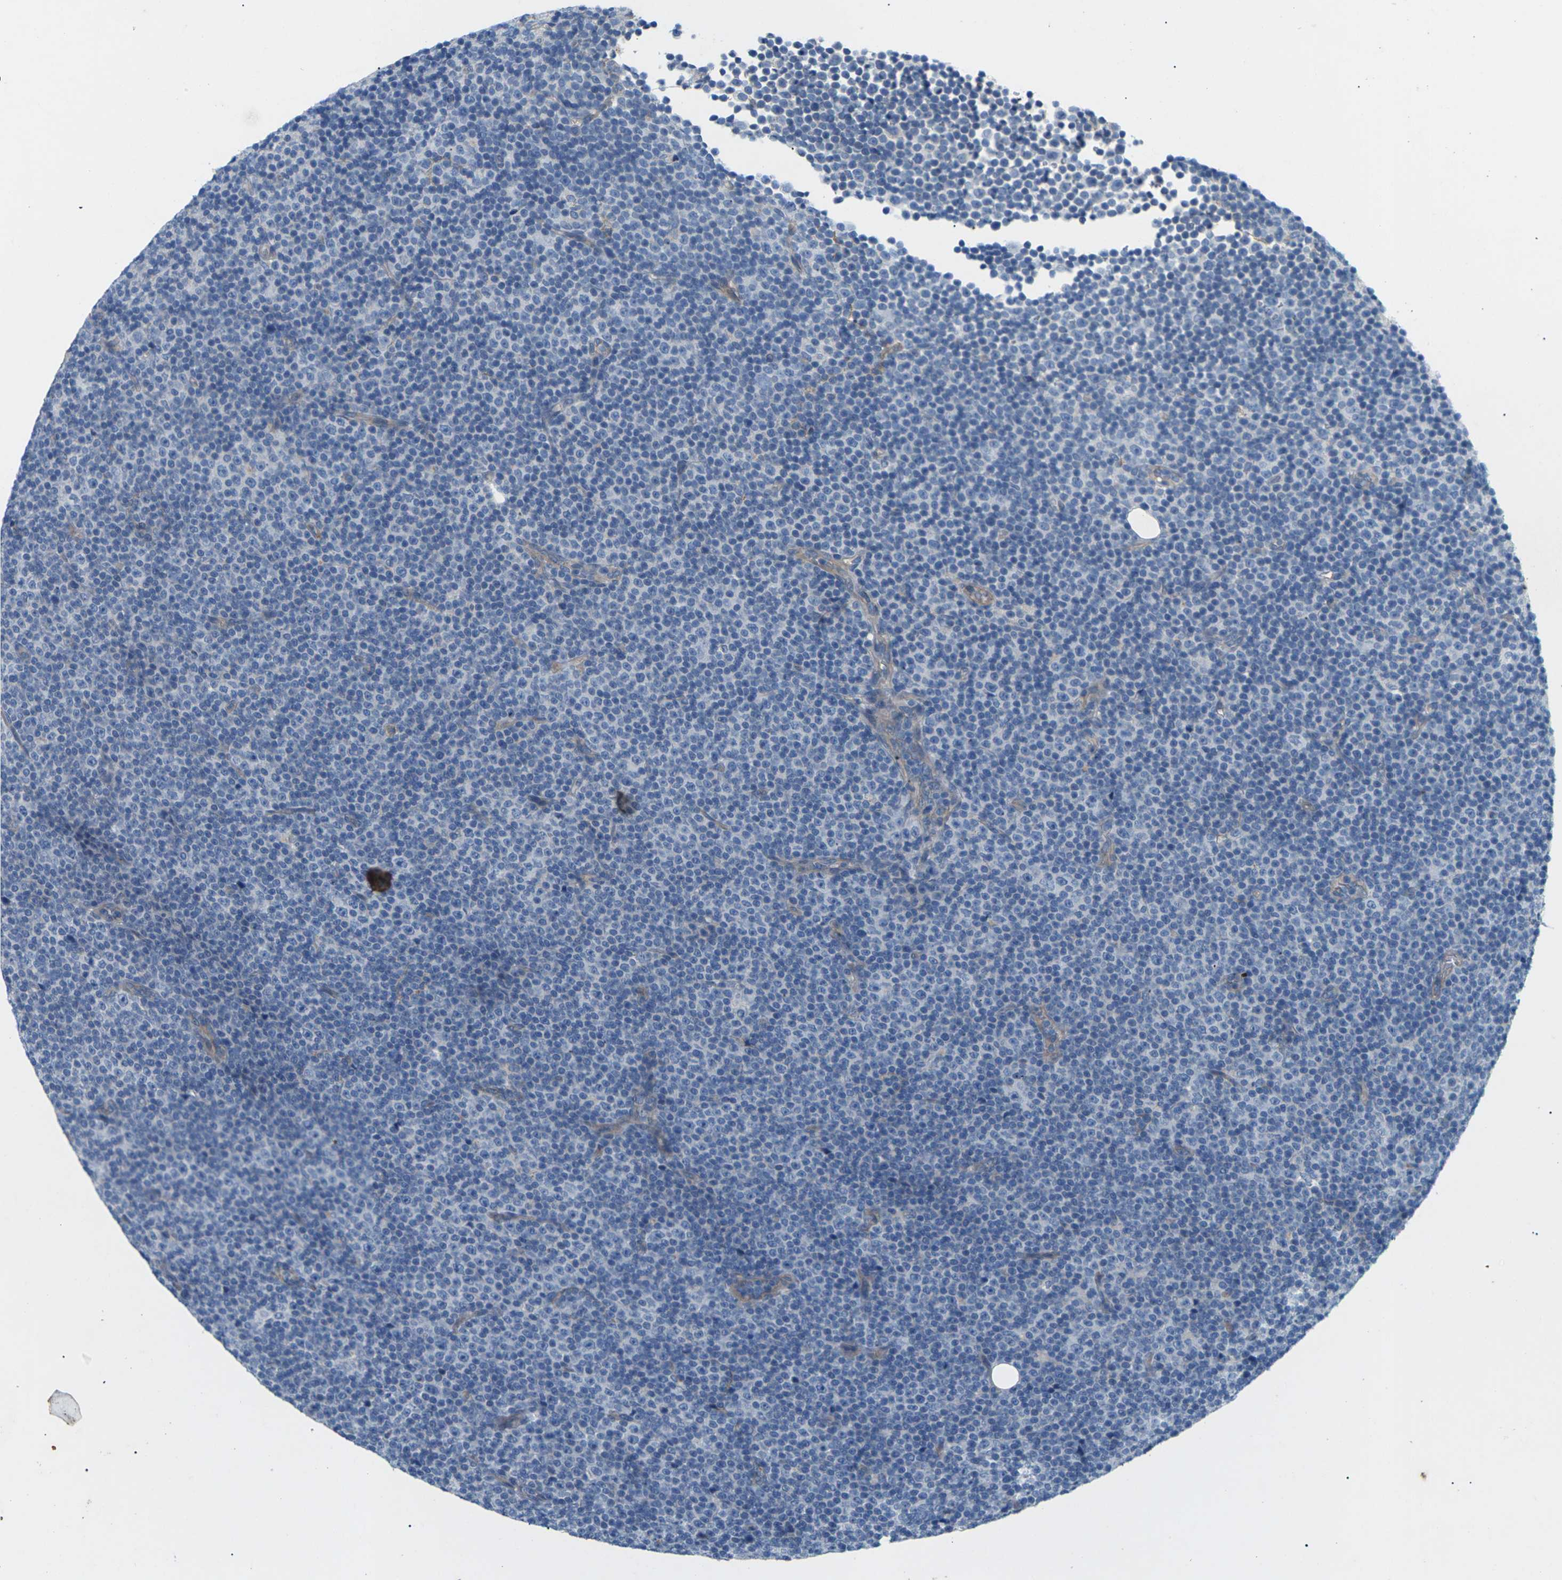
{"staining": {"intensity": "negative", "quantity": "none", "location": "none"}, "tissue": "lymphoma", "cell_type": "Tumor cells", "image_type": "cancer", "snomed": [{"axis": "morphology", "description": "Malignant lymphoma, non-Hodgkin's type, Low grade"}, {"axis": "topography", "description": "Lymph node"}], "caption": "High power microscopy micrograph of an immunohistochemistry histopathology image of lymphoma, revealing no significant positivity in tumor cells.", "gene": "ITGA5", "patient": {"sex": "female", "age": 67}}